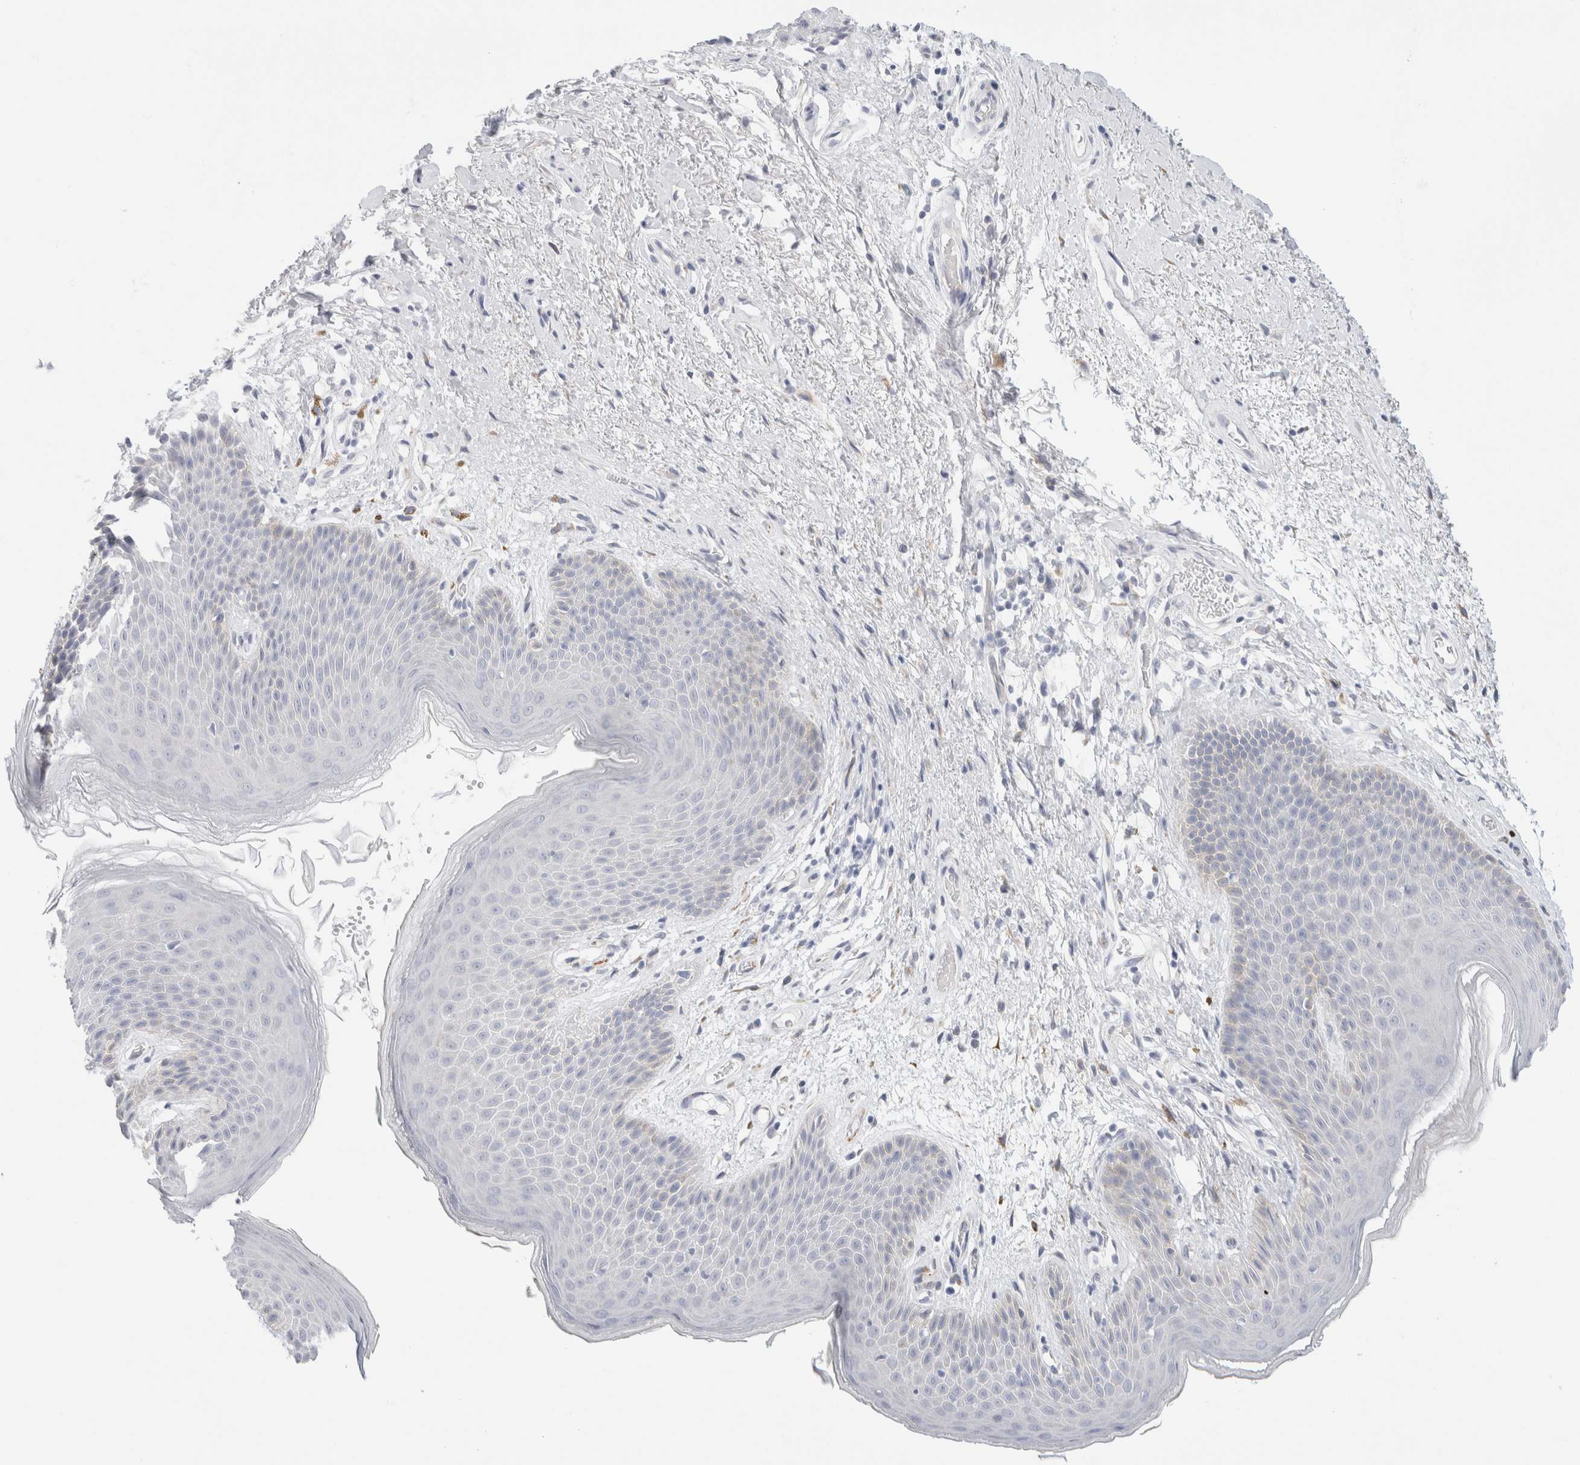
{"staining": {"intensity": "negative", "quantity": "none", "location": "none"}, "tissue": "skin", "cell_type": "Epidermal cells", "image_type": "normal", "snomed": [{"axis": "morphology", "description": "Normal tissue, NOS"}, {"axis": "topography", "description": "Anal"}], "caption": "Immunohistochemical staining of normal human skin exhibits no significant positivity in epidermal cells.", "gene": "RTN4", "patient": {"sex": "male", "age": 74}}